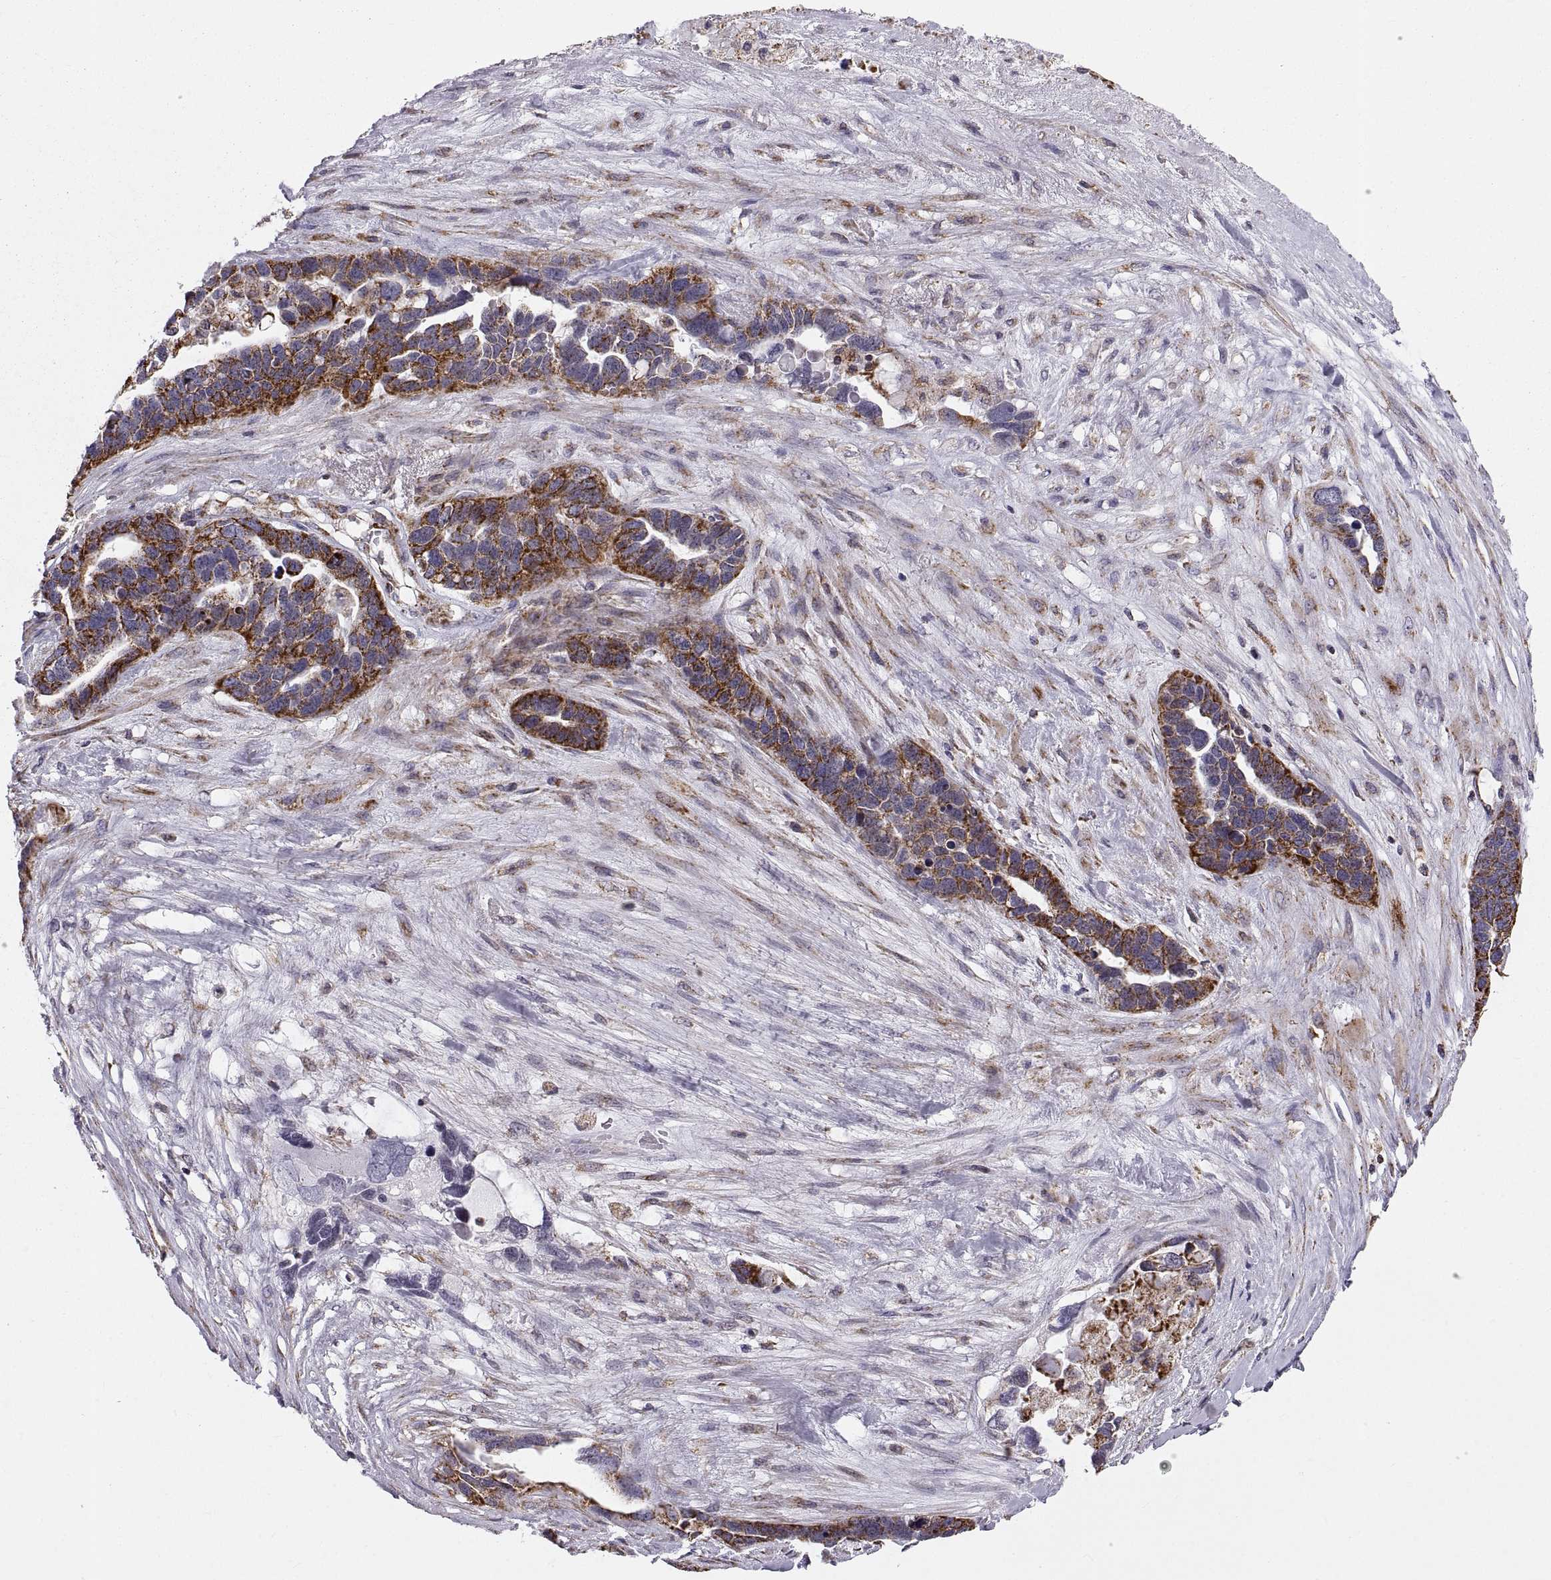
{"staining": {"intensity": "strong", "quantity": "25%-75%", "location": "cytoplasmic/membranous"}, "tissue": "ovarian cancer", "cell_type": "Tumor cells", "image_type": "cancer", "snomed": [{"axis": "morphology", "description": "Cystadenocarcinoma, serous, NOS"}, {"axis": "topography", "description": "Ovary"}], "caption": "Strong cytoplasmic/membranous staining is appreciated in approximately 25%-75% of tumor cells in ovarian cancer.", "gene": "ARSD", "patient": {"sex": "female", "age": 54}}